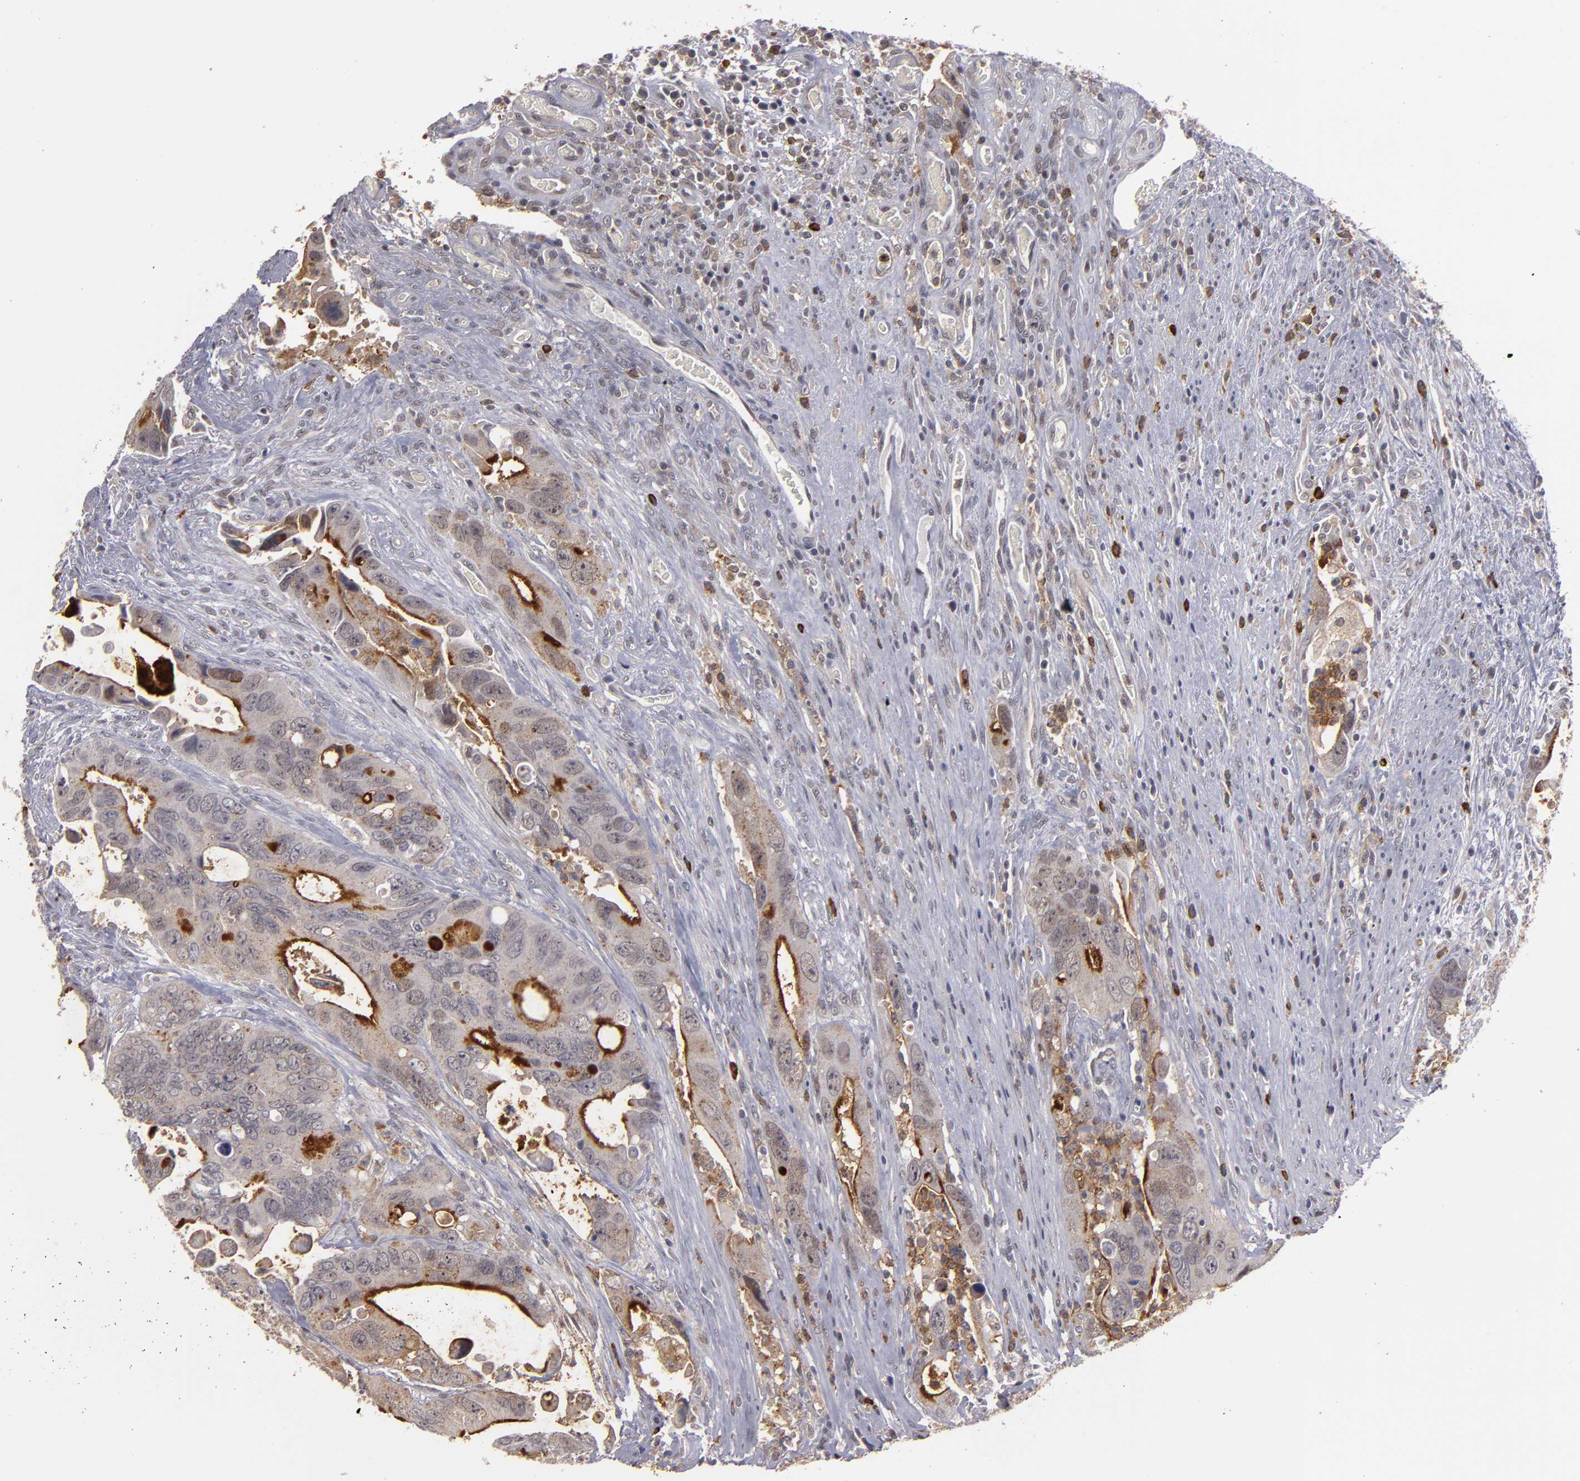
{"staining": {"intensity": "negative", "quantity": "none", "location": "none"}, "tissue": "colorectal cancer", "cell_type": "Tumor cells", "image_type": "cancer", "snomed": [{"axis": "morphology", "description": "Adenocarcinoma, NOS"}, {"axis": "topography", "description": "Rectum"}], "caption": "The immunohistochemistry (IHC) micrograph has no significant expression in tumor cells of colorectal adenocarcinoma tissue. The staining is performed using DAB (3,3'-diaminobenzidine) brown chromogen with nuclei counter-stained in using hematoxylin.", "gene": "STX3", "patient": {"sex": "male", "age": 70}}